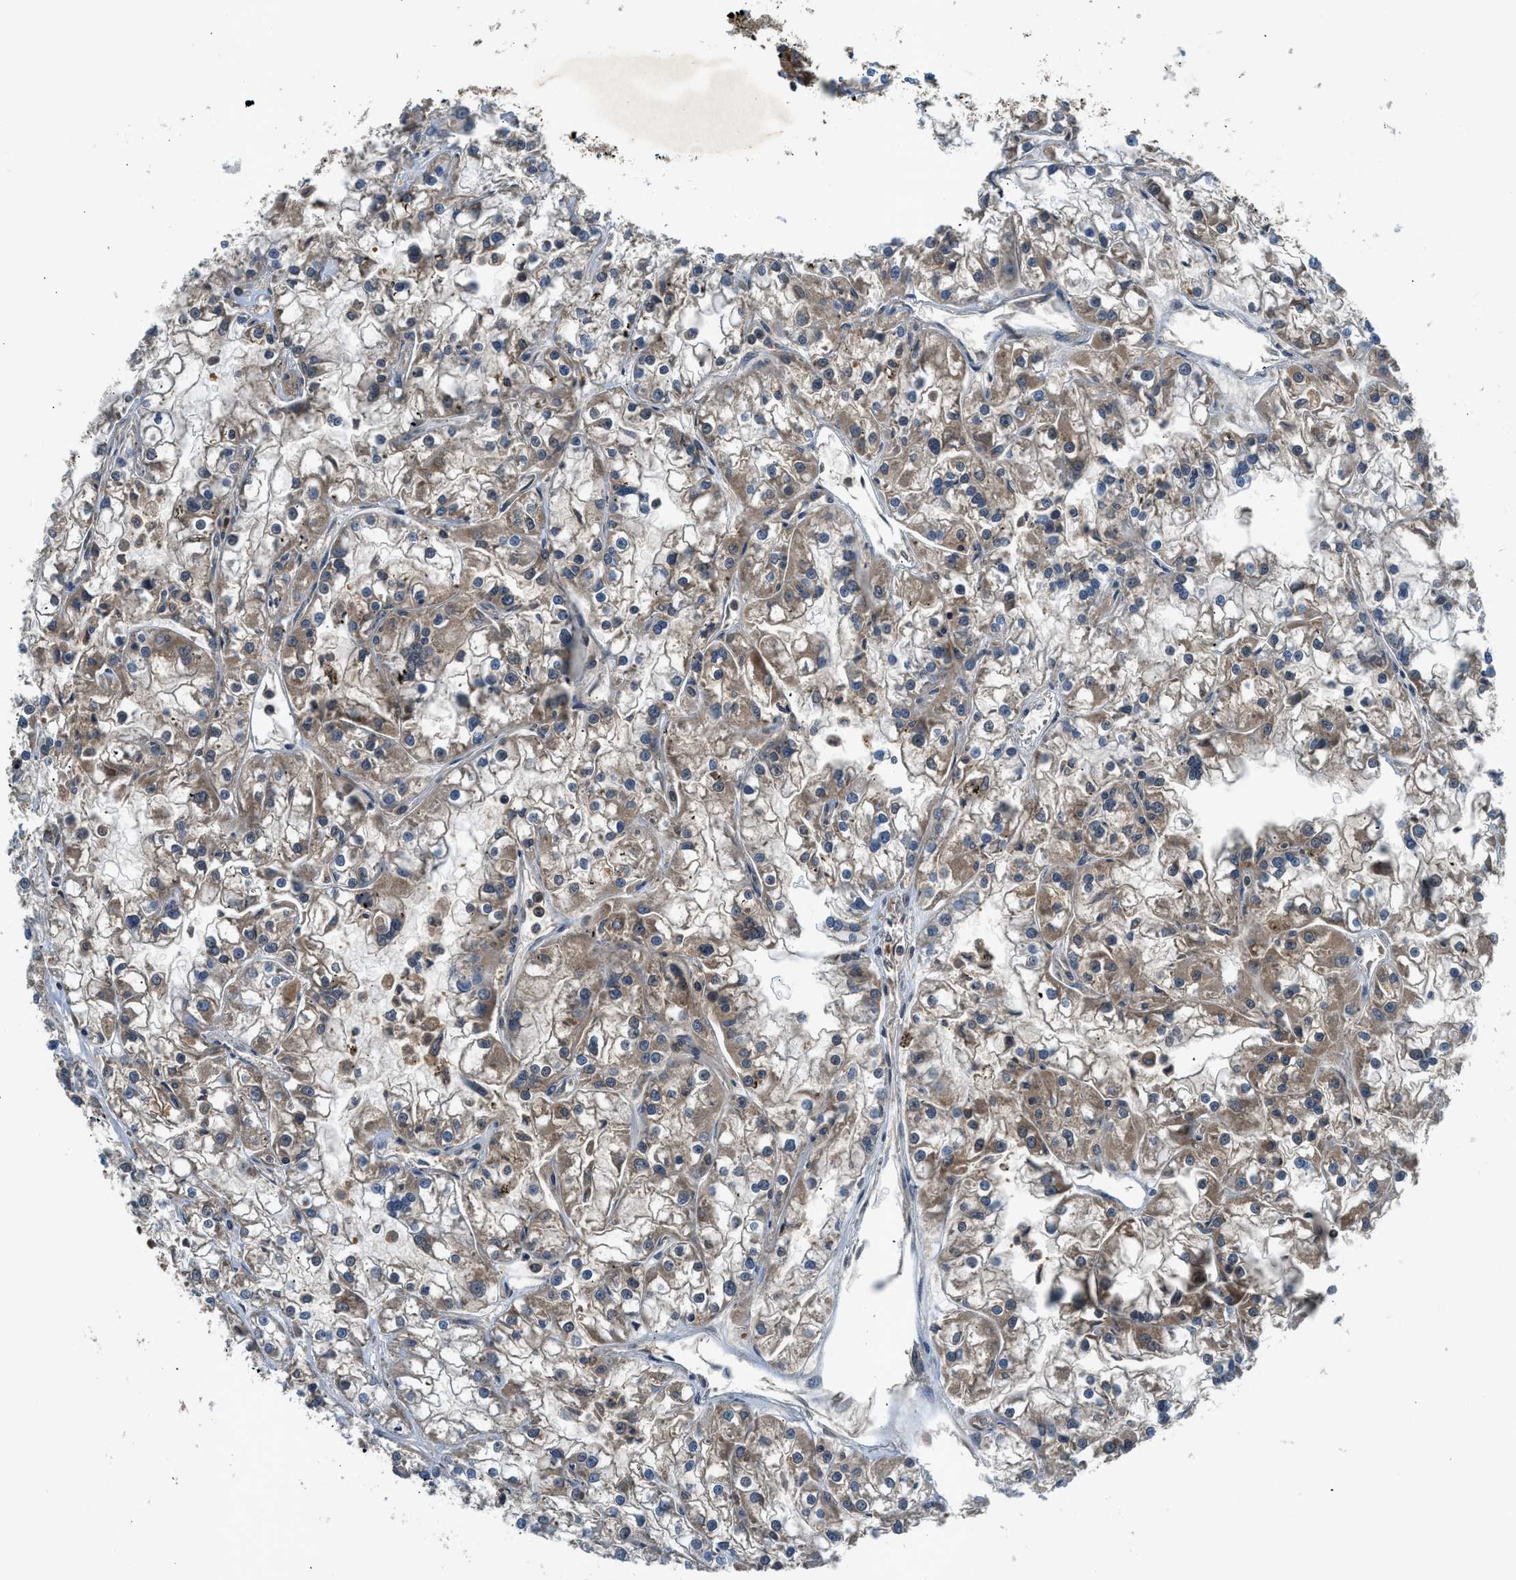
{"staining": {"intensity": "moderate", "quantity": ">75%", "location": "cytoplasmic/membranous"}, "tissue": "renal cancer", "cell_type": "Tumor cells", "image_type": "cancer", "snomed": [{"axis": "morphology", "description": "Adenocarcinoma, NOS"}, {"axis": "topography", "description": "Kidney"}], "caption": "The micrograph displays a brown stain indicating the presence of a protein in the cytoplasmic/membranous of tumor cells in renal cancer (adenocarcinoma).", "gene": "PAFAH2", "patient": {"sex": "female", "age": 52}}